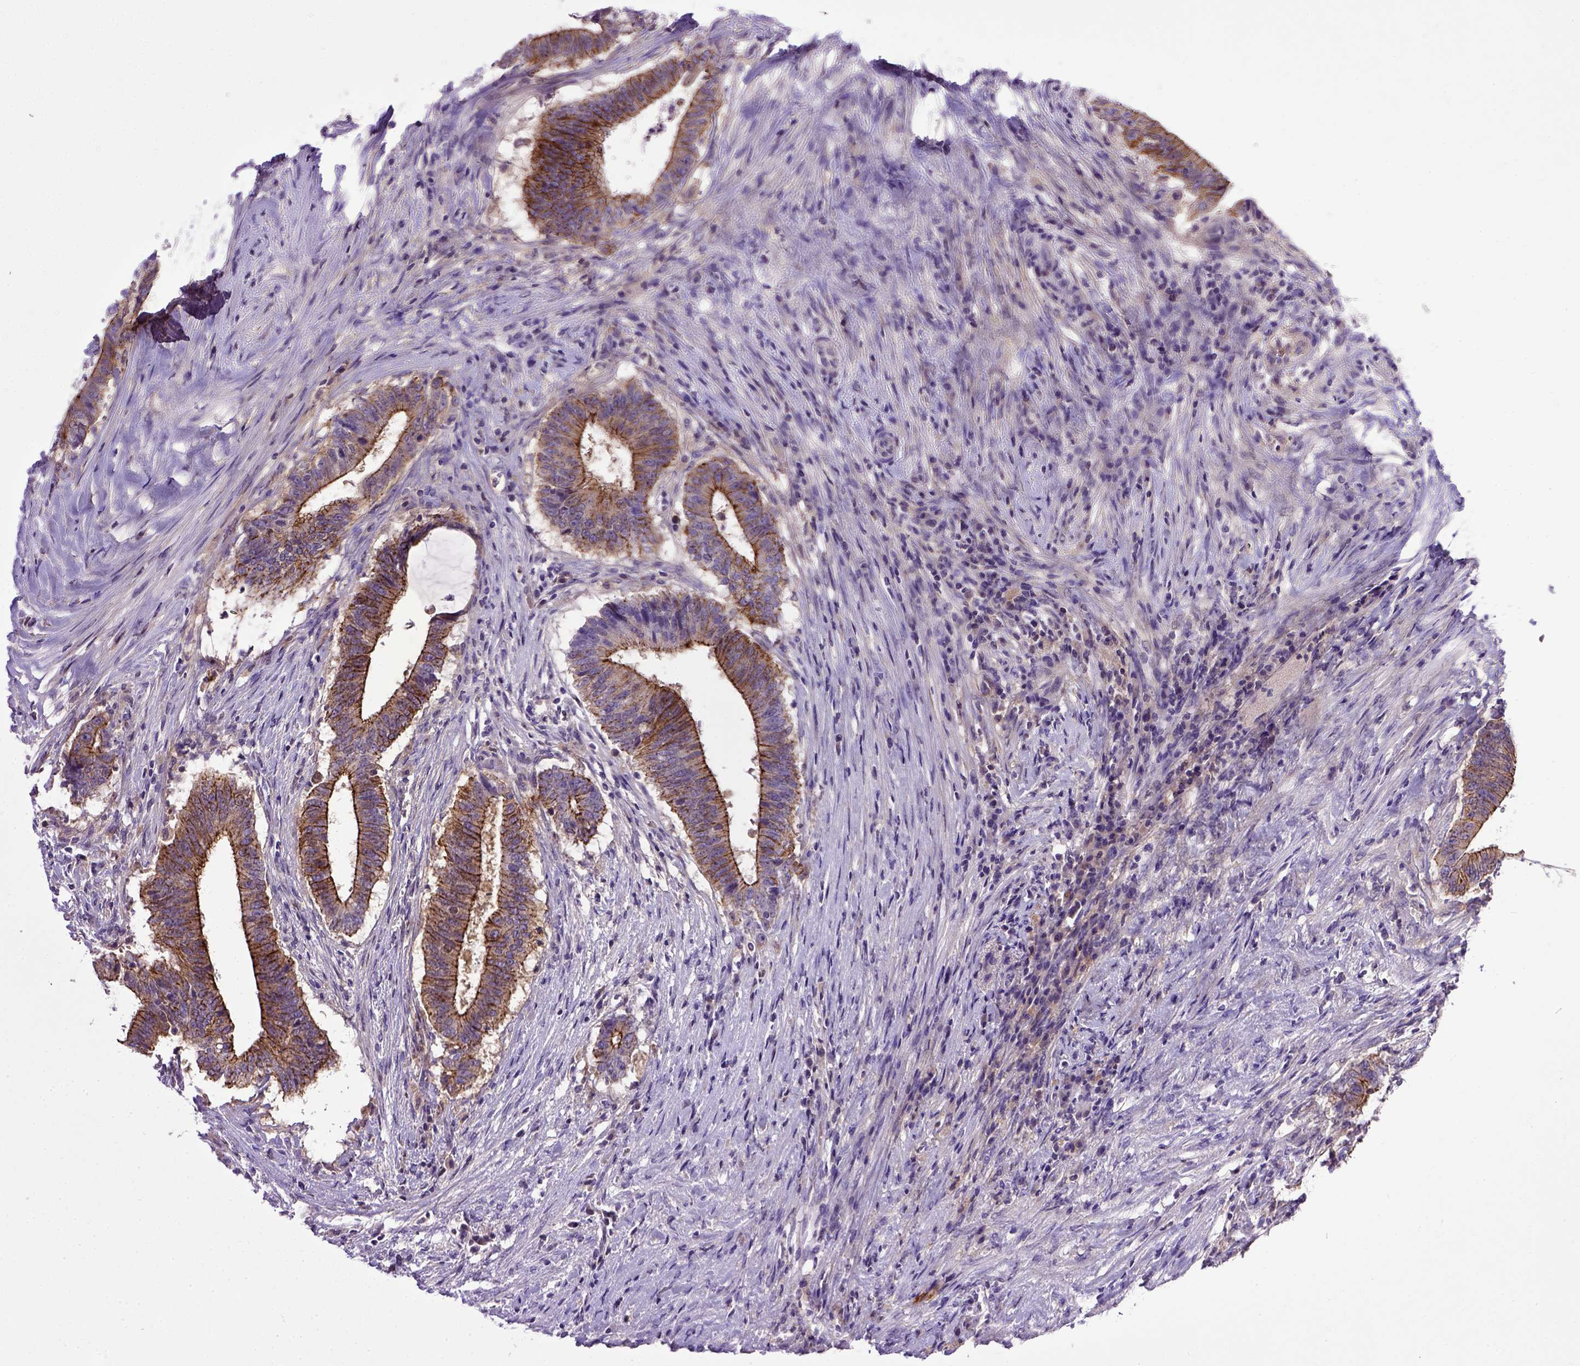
{"staining": {"intensity": "strong", "quantity": ">75%", "location": "cytoplasmic/membranous"}, "tissue": "colorectal cancer", "cell_type": "Tumor cells", "image_type": "cancer", "snomed": [{"axis": "morphology", "description": "Adenocarcinoma, NOS"}, {"axis": "topography", "description": "Colon"}], "caption": "There is high levels of strong cytoplasmic/membranous expression in tumor cells of colorectal cancer, as demonstrated by immunohistochemical staining (brown color).", "gene": "CDH1", "patient": {"sex": "female", "age": 43}}